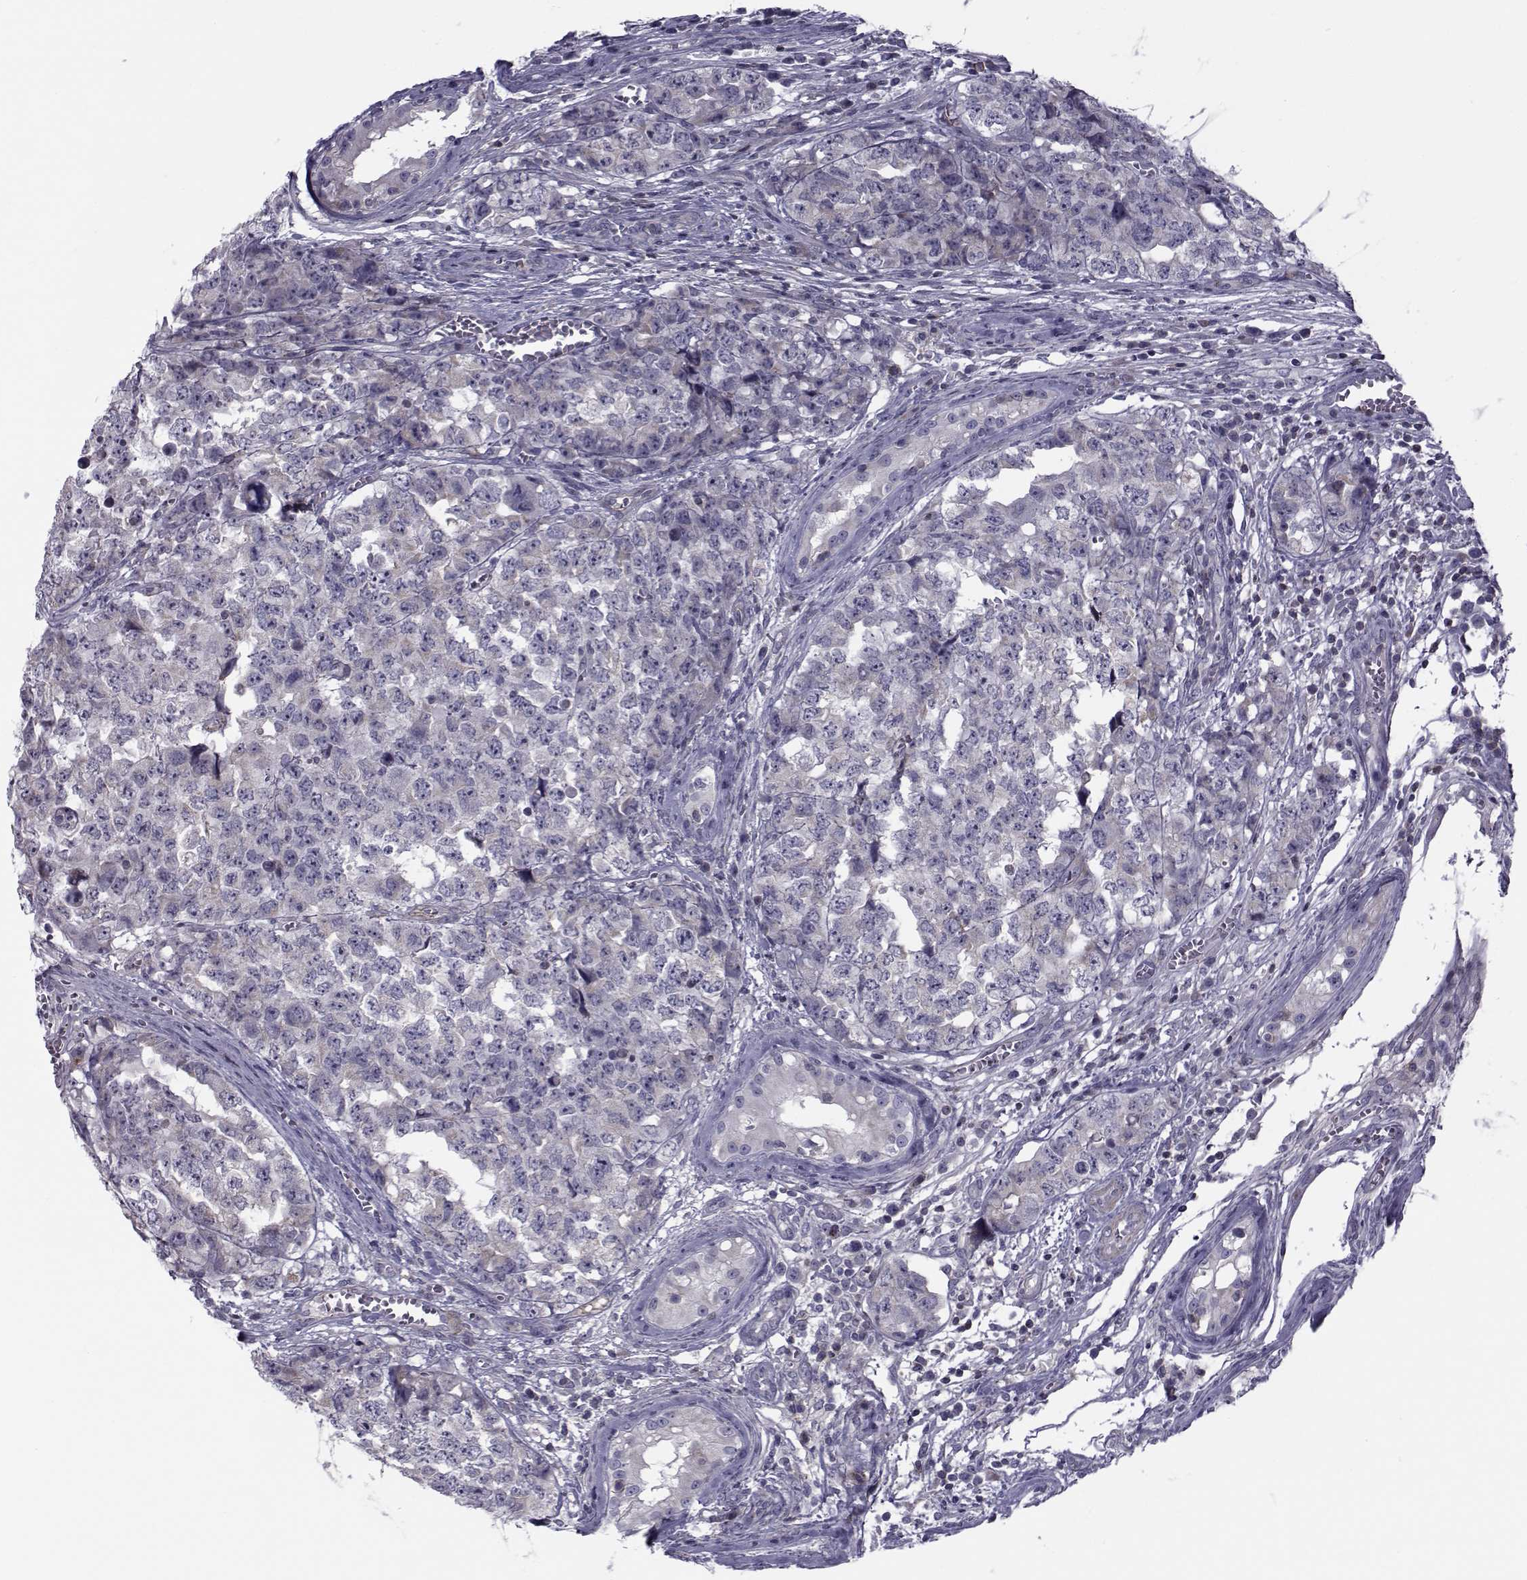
{"staining": {"intensity": "negative", "quantity": "none", "location": "none"}, "tissue": "testis cancer", "cell_type": "Tumor cells", "image_type": "cancer", "snomed": [{"axis": "morphology", "description": "Carcinoma, Embryonal, NOS"}, {"axis": "topography", "description": "Testis"}], "caption": "The photomicrograph exhibits no staining of tumor cells in testis cancer (embryonal carcinoma).", "gene": "LRRC27", "patient": {"sex": "male", "age": 23}}